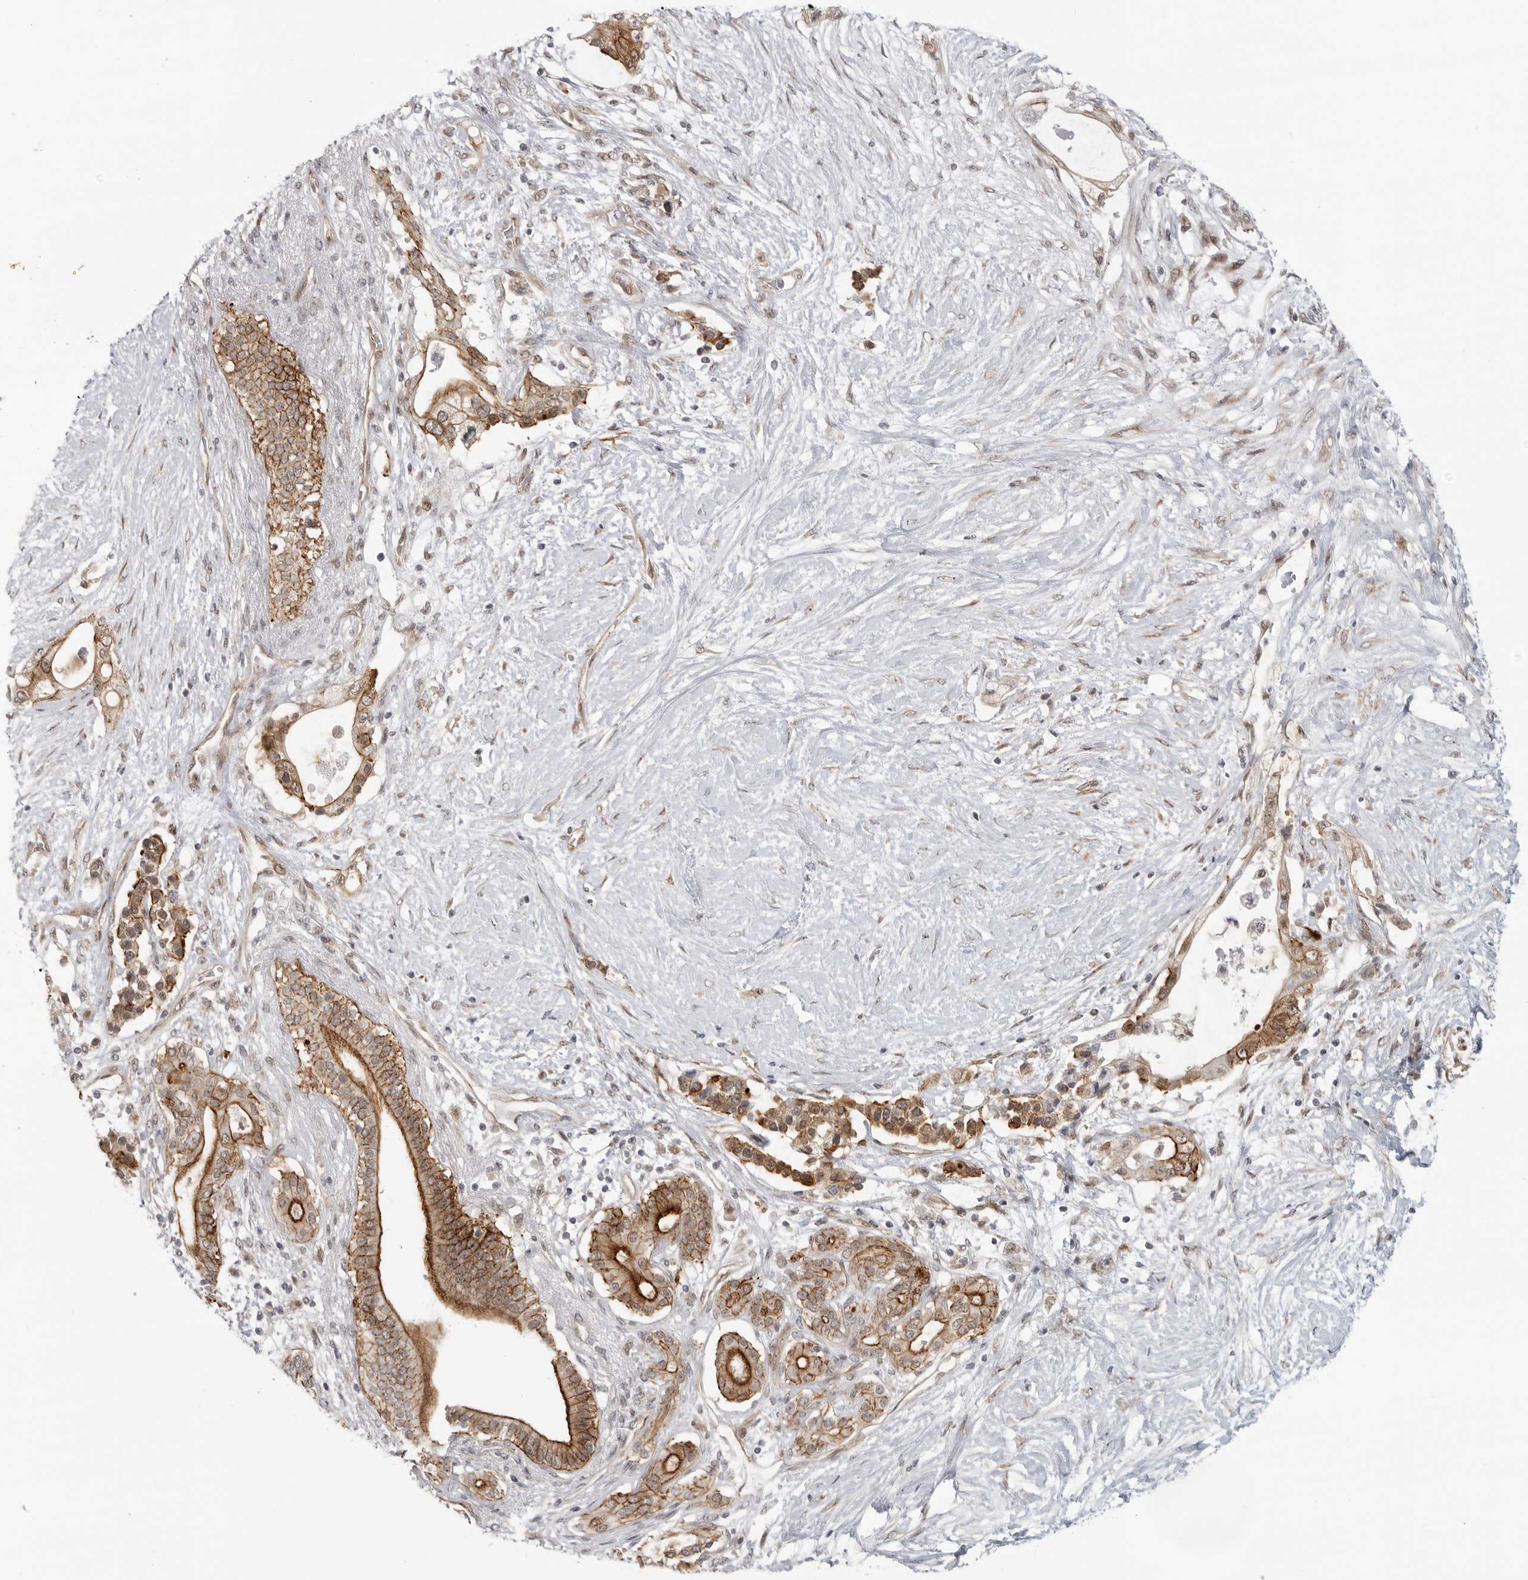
{"staining": {"intensity": "strong", "quantity": ">75%", "location": "cytoplasmic/membranous"}, "tissue": "pancreatic cancer", "cell_type": "Tumor cells", "image_type": "cancer", "snomed": [{"axis": "morphology", "description": "Adenocarcinoma, NOS"}, {"axis": "topography", "description": "Pancreas"}], "caption": "A photomicrograph showing strong cytoplasmic/membranous expression in approximately >75% of tumor cells in pancreatic cancer (adenocarcinoma), as visualized by brown immunohistochemical staining.", "gene": "CEP295NL", "patient": {"sex": "male", "age": 53}}